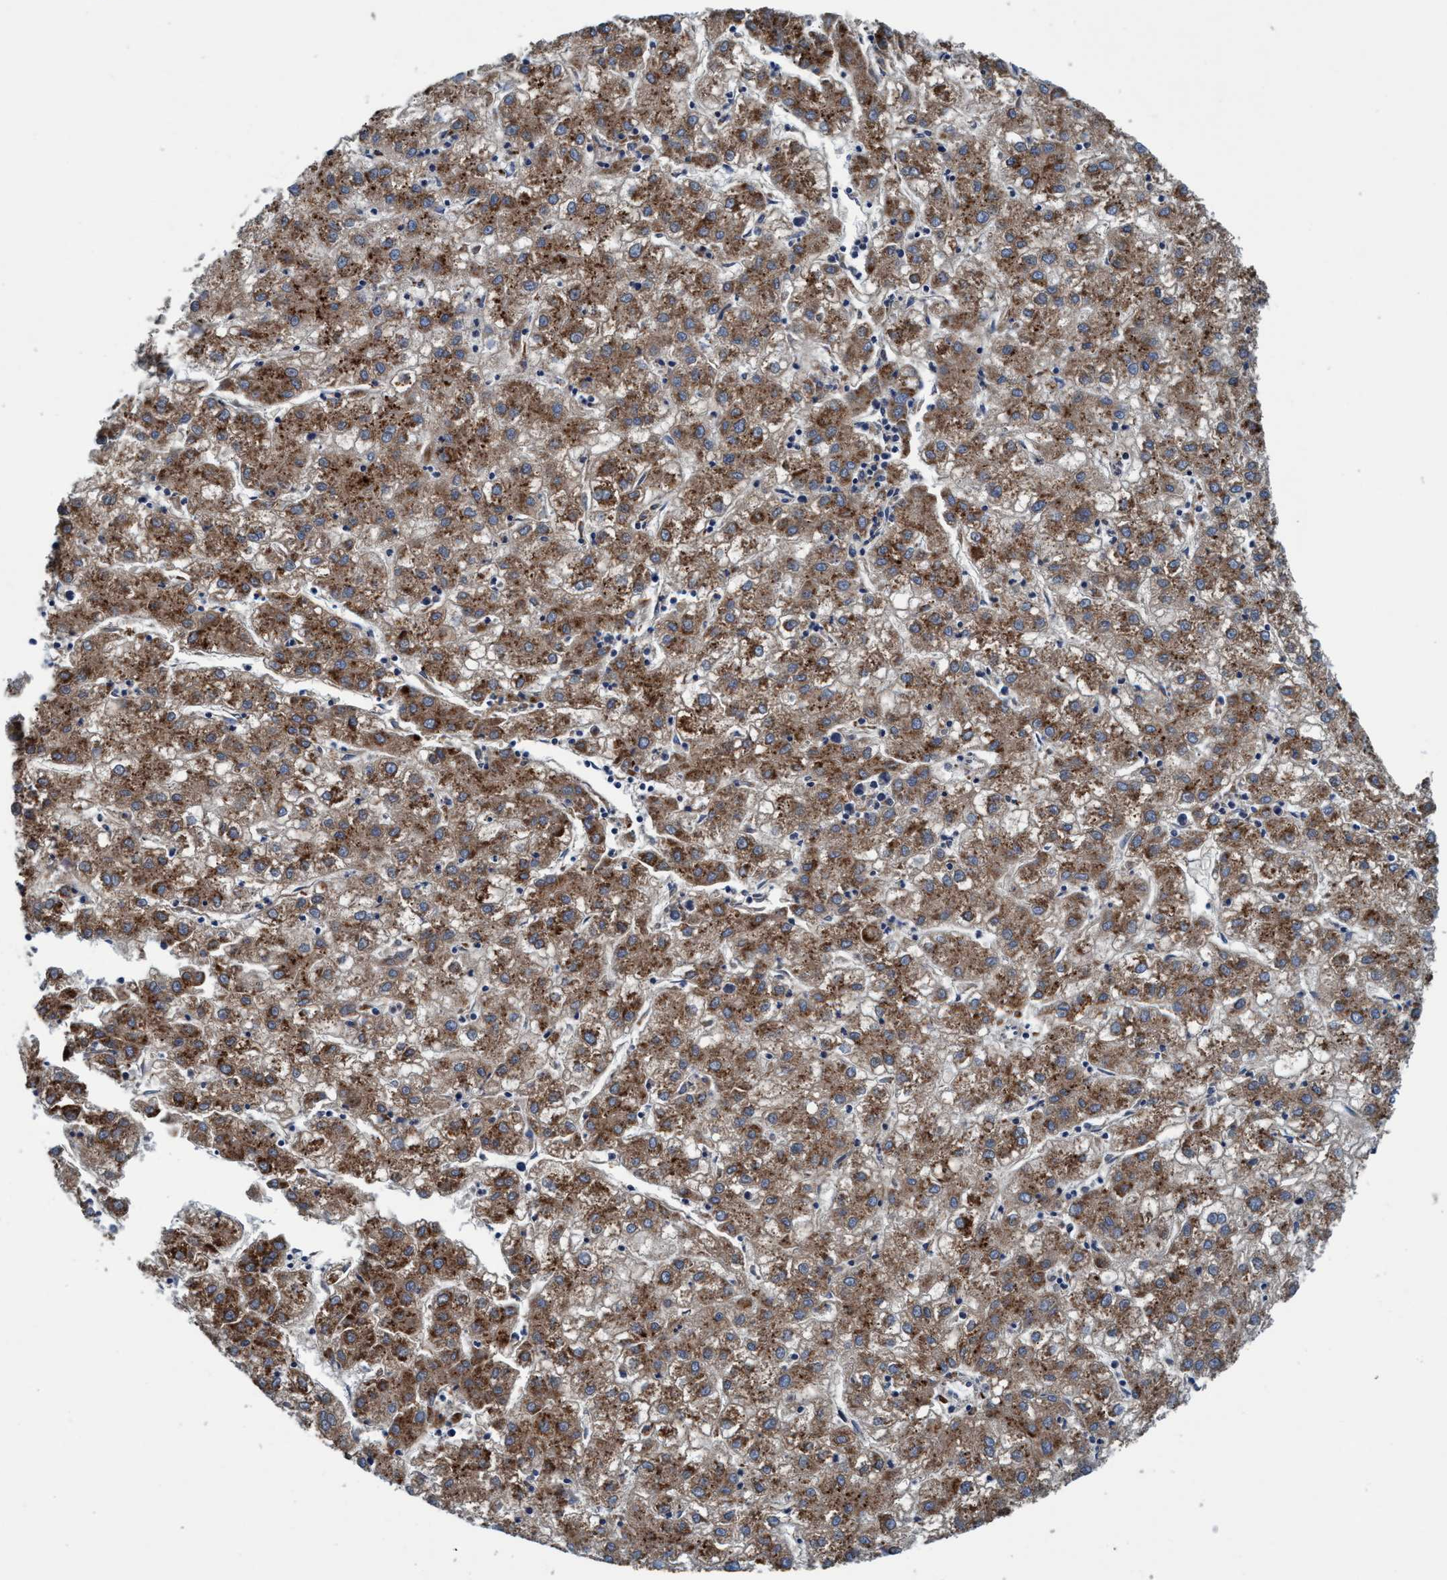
{"staining": {"intensity": "moderate", "quantity": ">75%", "location": "cytoplasmic/membranous"}, "tissue": "liver cancer", "cell_type": "Tumor cells", "image_type": "cancer", "snomed": [{"axis": "morphology", "description": "Carcinoma, Hepatocellular, NOS"}, {"axis": "topography", "description": "Liver"}], "caption": "Liver cancer stained with DAB immunohistochemistry (IHC) demonstrates medium levels of moderate cytoplasmic/membranous expression in approximately >75% of tumor cells.", "gene": "ENDOG", "patient": {"sex": "male", "age": 72}}